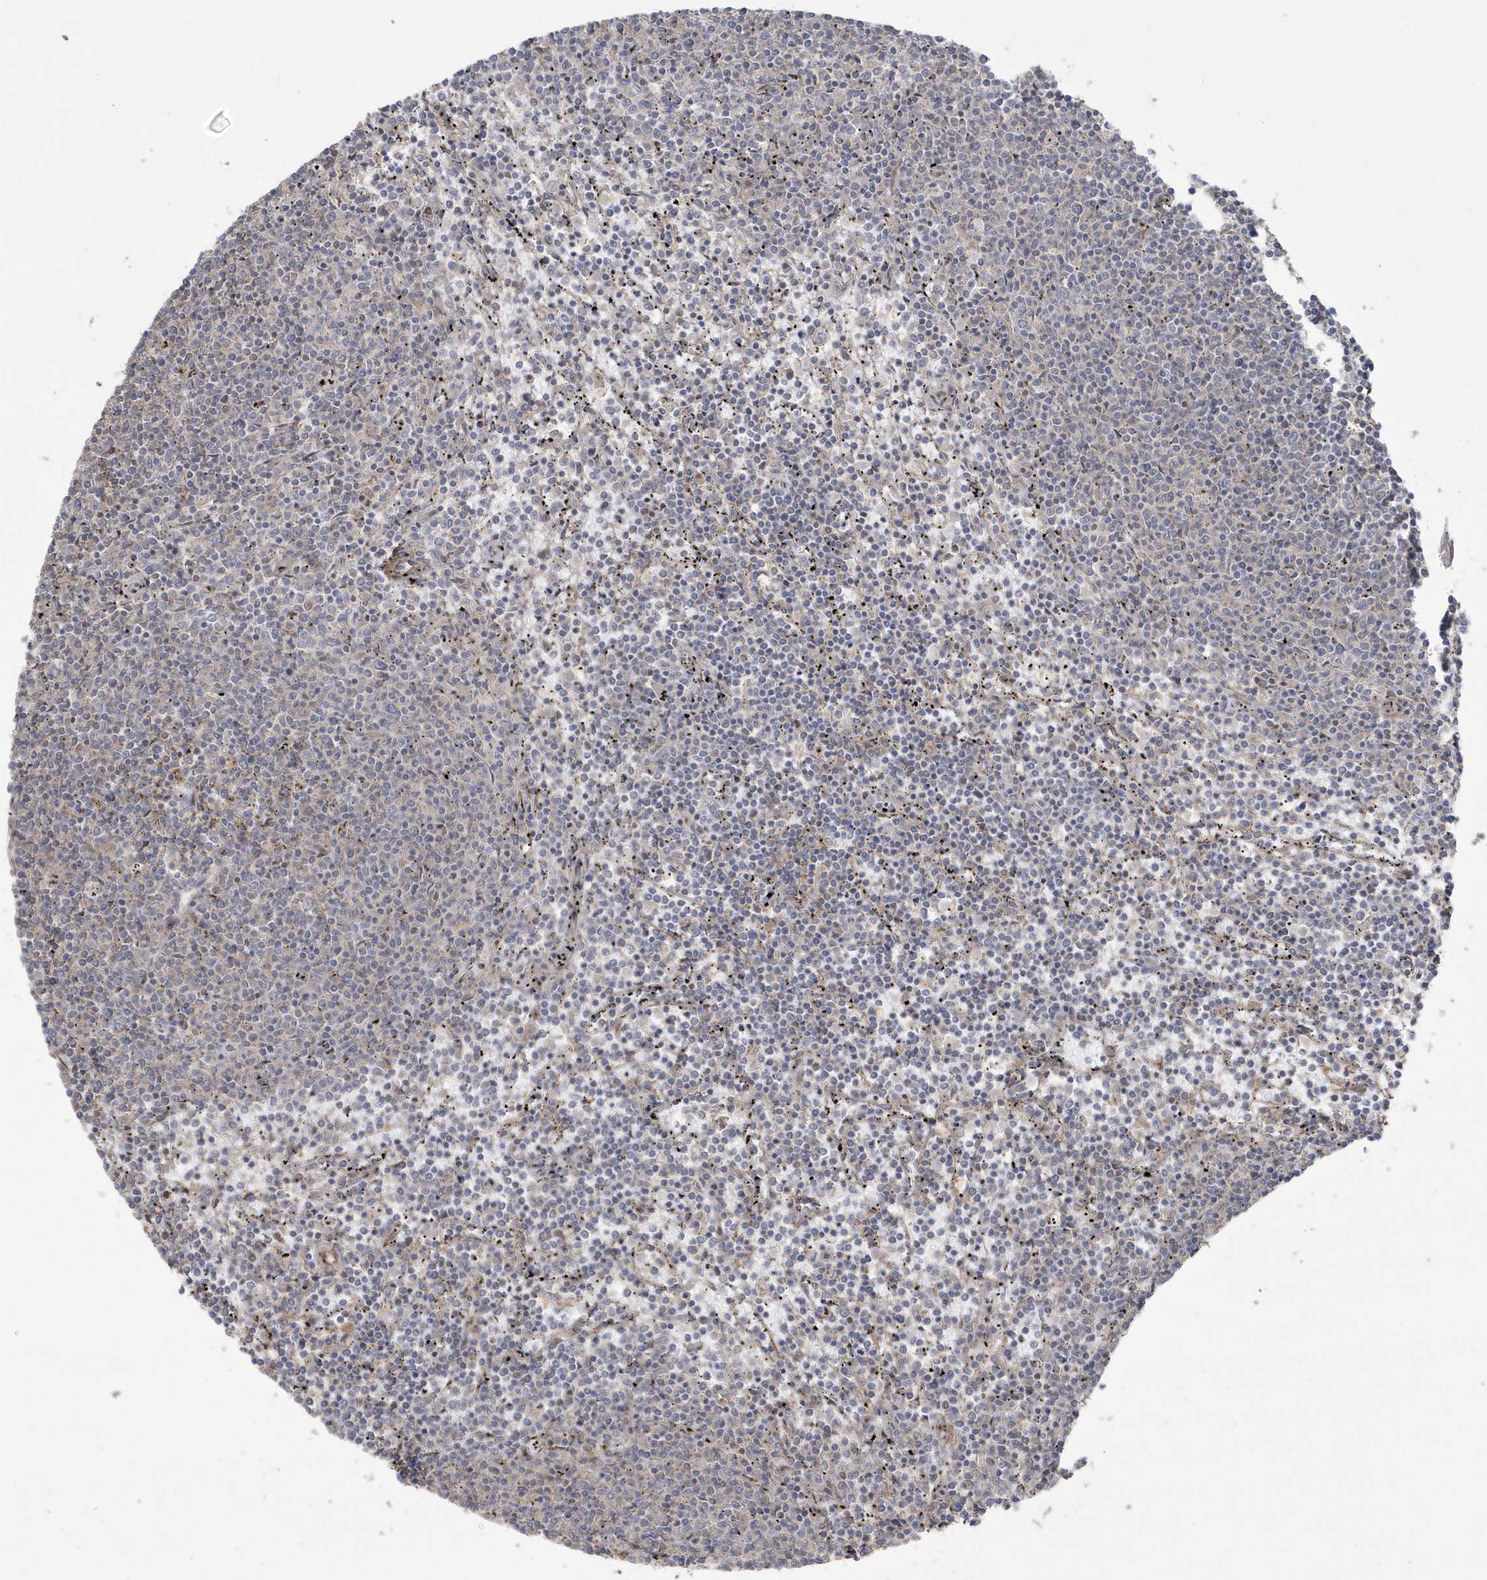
{"staining": {"intensity": "negative", "quantity": "none", "location": "none"}, "tissue": "lymphoma", "cell_type": "Tumor cells", "image_type": "cancer", "snomed": [{"axis": "morphology", "description": "Malignant lymphoma, non-Hodgkin's type, Low grade"}, {"axis": "topography", "description": "Spleen"}], "caption": "Immunohistochemistry micrograph of malignant lymphoma, non-Hodgkin's type (low-grade) stained for a protein (brown), which demonstrates no positivity in tumor cells.", "gene": "ARMC8", "patient": {"sex": "female", "age": 50}}